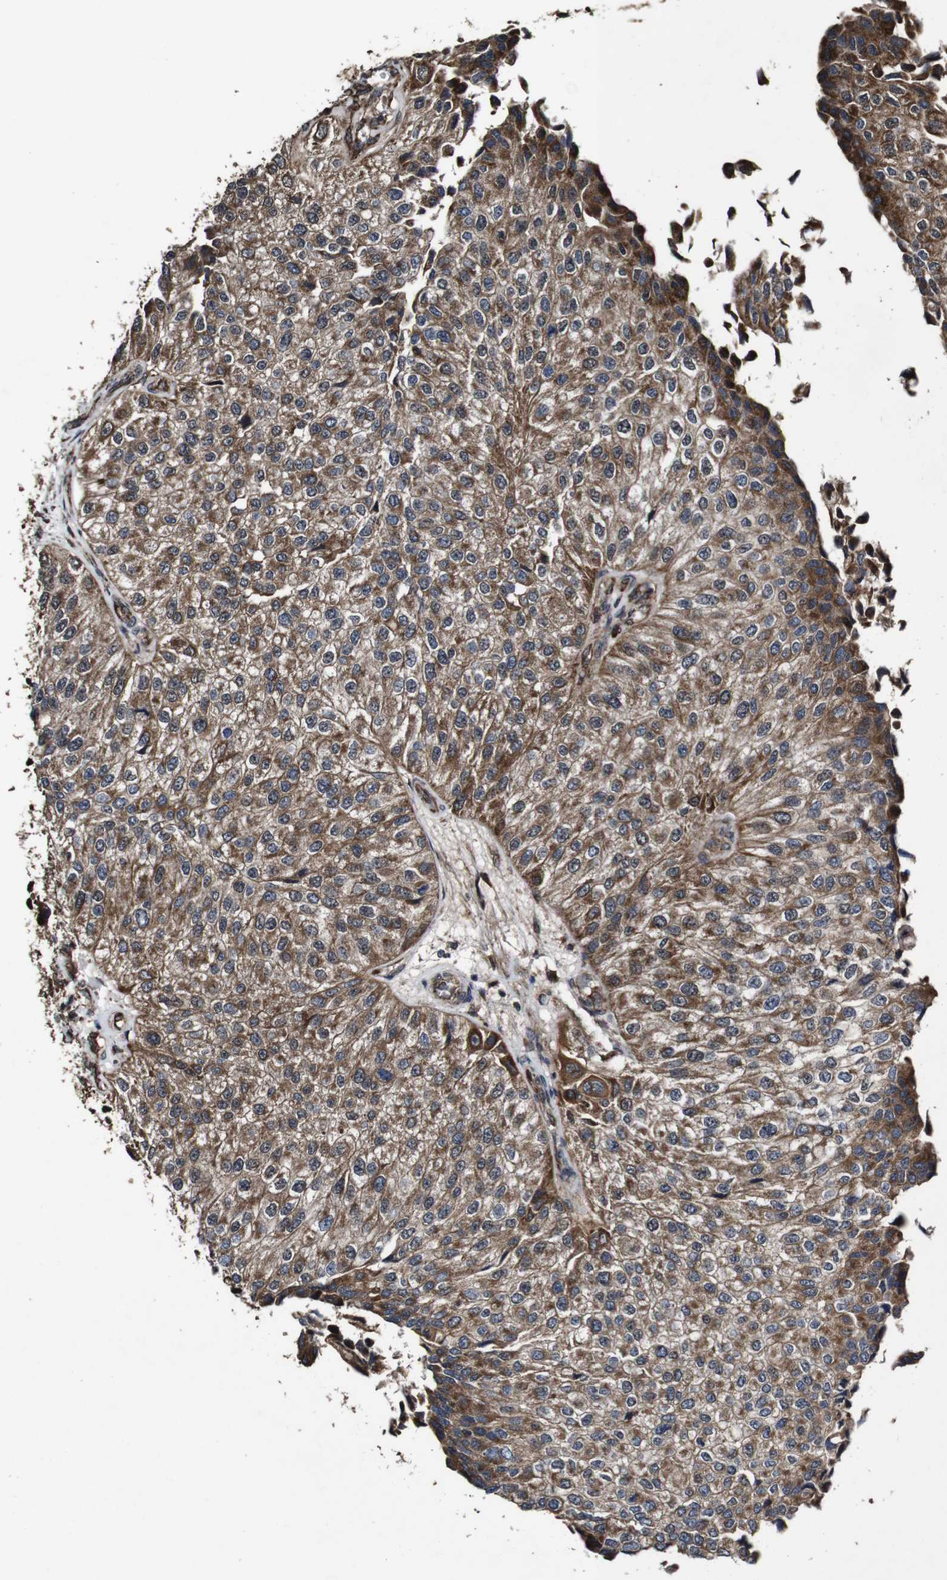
{"staining": {"intensity": "moderate", "quantity": ">75%", "location": "cytoplasmic/membranous"}, "tissue": "urothelial cancer", "cell_type": "Tumor cells", "image_type": "cancer", "snomed": [{"axis": "morphology", "description": "Urothelial carcinoma, High grade"}, {"axis": "topography", "description": "Kidney"}, {"axis": "topography", "description": "Urinary bladder"}], "caption": "An image of high-grade urothelial carcinoma stained for a protein displays moderate cytoplasmic/membranous brown staining in tumor cells. The staining was performed using DAB (3,3'-diaminobenzidine) to visualize the protein expression in brown, while the nuclei were stained in blue with hematoxylin (Magnification: 20x).", "gene": "BTN3A3", "patient": {"sex": "male", "age": 77}}